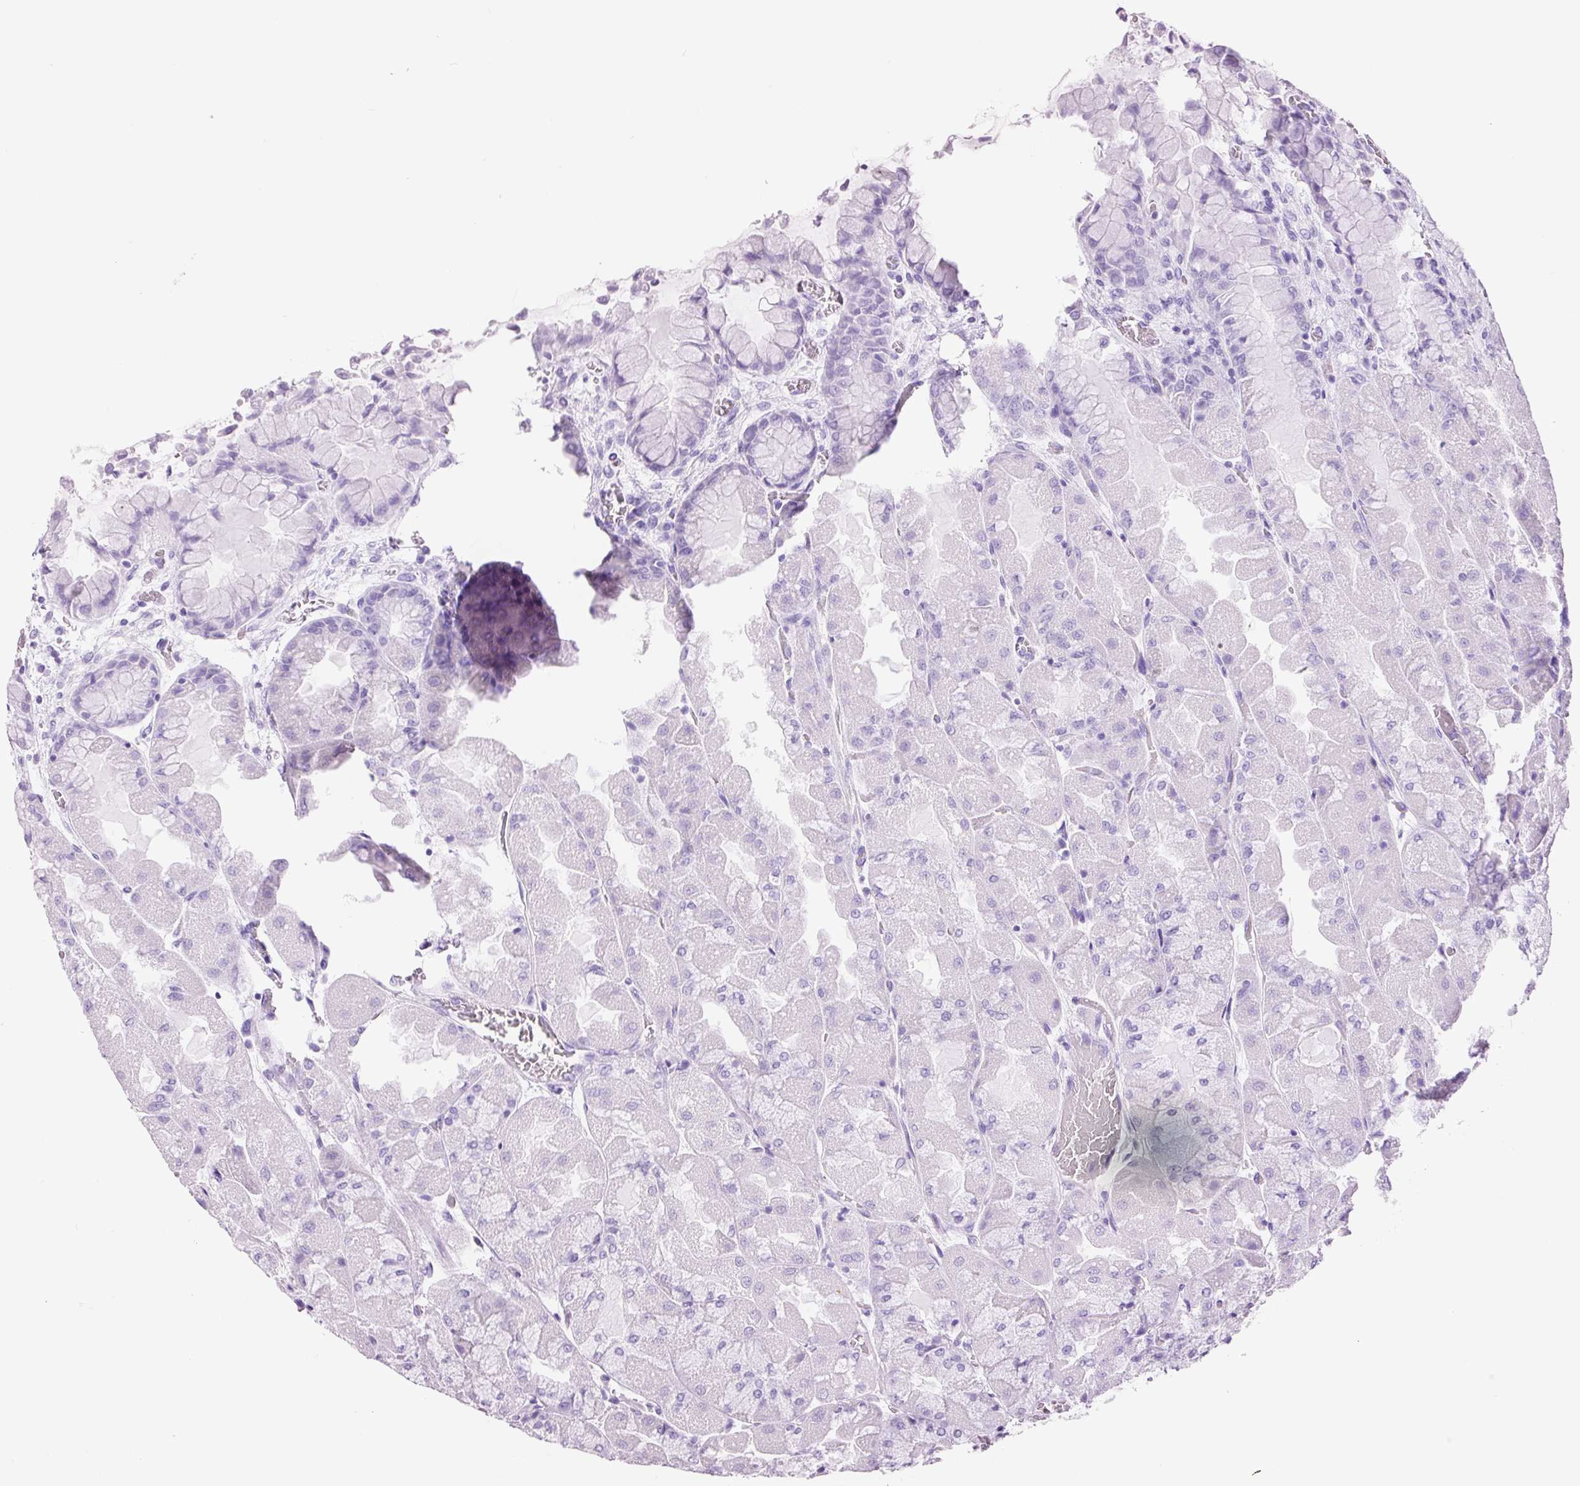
{"staining": {"intensity": "negative", "quantity": "none", "location": "none"}, "tissue": "stomach", "cell_type": "Glandular cells", "image_type": "normal", "snomed": [{"axis": "morphology", "description": "Normal tissue, NOS"}, {"axis": "topography", "description": "Stomach"}], "caption": "High magnification brightfield microscopy of unremarkable stomach stained with DAB (brown) and counterstained with hematoxylin (blue): glandular cells show no significant expression. (Brightfield microscopy of DAB immunohistochemistry (IHC) at high magnification).", "gene": "ADSS1", "patient": {"sex": "female", "age": 61}}